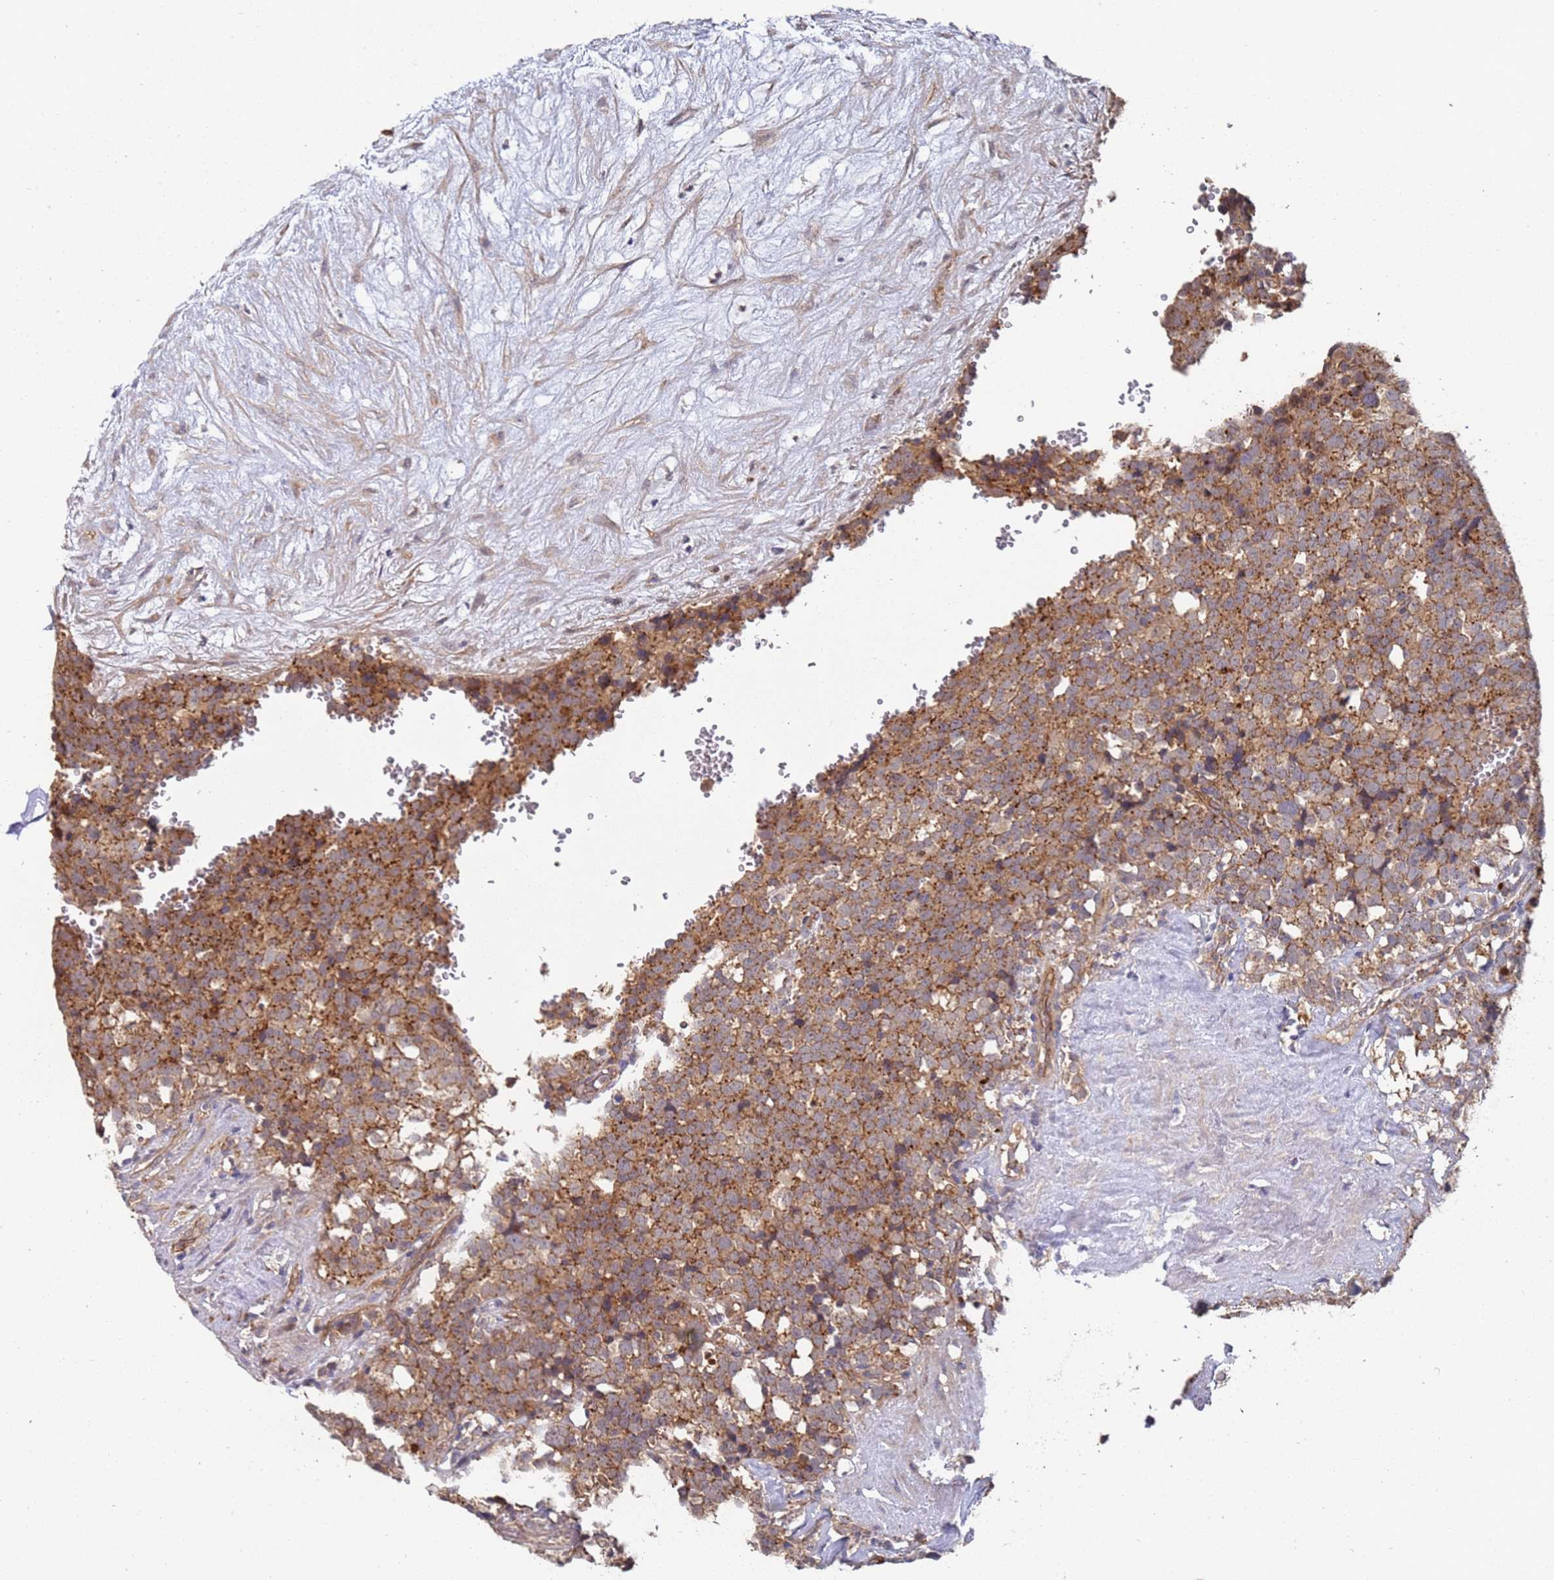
{"staining": {"intensity": "moderate", "quantity": ">75%", "location": "cytoplasmic/membranous"}, "tissue": "testis cancer", "cell_type": "Tumor cells", "image_type": "cancer", "snomed": [{"axis": "morphology", "description": "Seminoma, NOS"}, {"axis": "topography", "description": "Testis"}], "caption": "Human testis cancer (seminoma) stained with a brown dye shows moderate cytoplasmic/membranous positive staining in about >75% of tumor cells.", "gene": "ABCB6", "patient": {"sex": "male", "age": 71}}